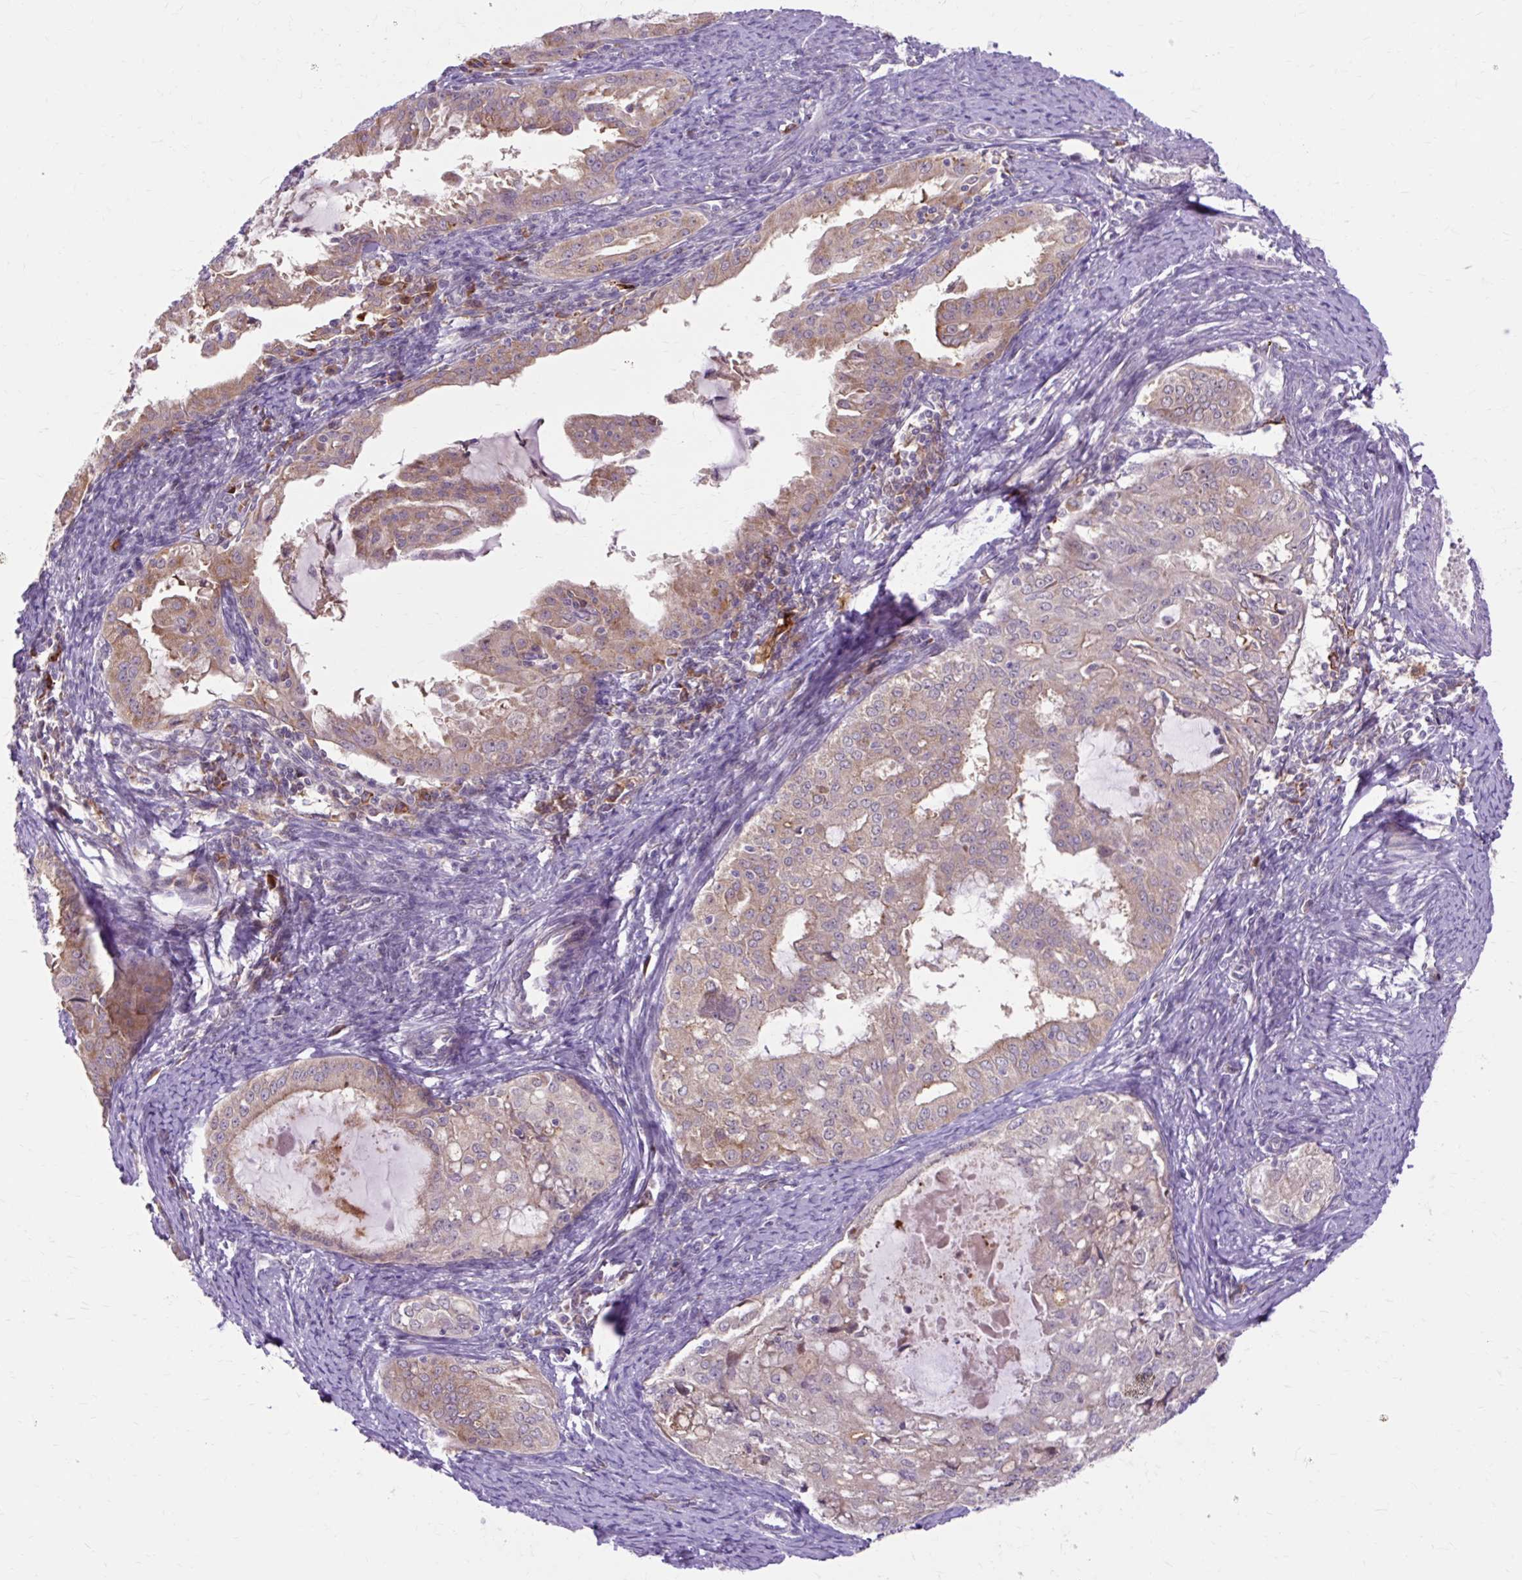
{"staining": {"intensity": "weak", "quantity": "25%-75%", "location": "cytoplasmic/membranous"}, "tissue": "endometrial cancer", "cell_type": "Tumor cells", "image_type": "cancer", "snomed": [{"axis": "morphology", "description": "Adenocarcinoma, NOS"}, {"axis": "topography", "description": "Endometrium"}], "caption": "Endometrial cancer stained with a protein marker reveals weak staining in tumor cells.", "gene": "GEMIN2", "patient": {"sex": "female", "age": 70}}